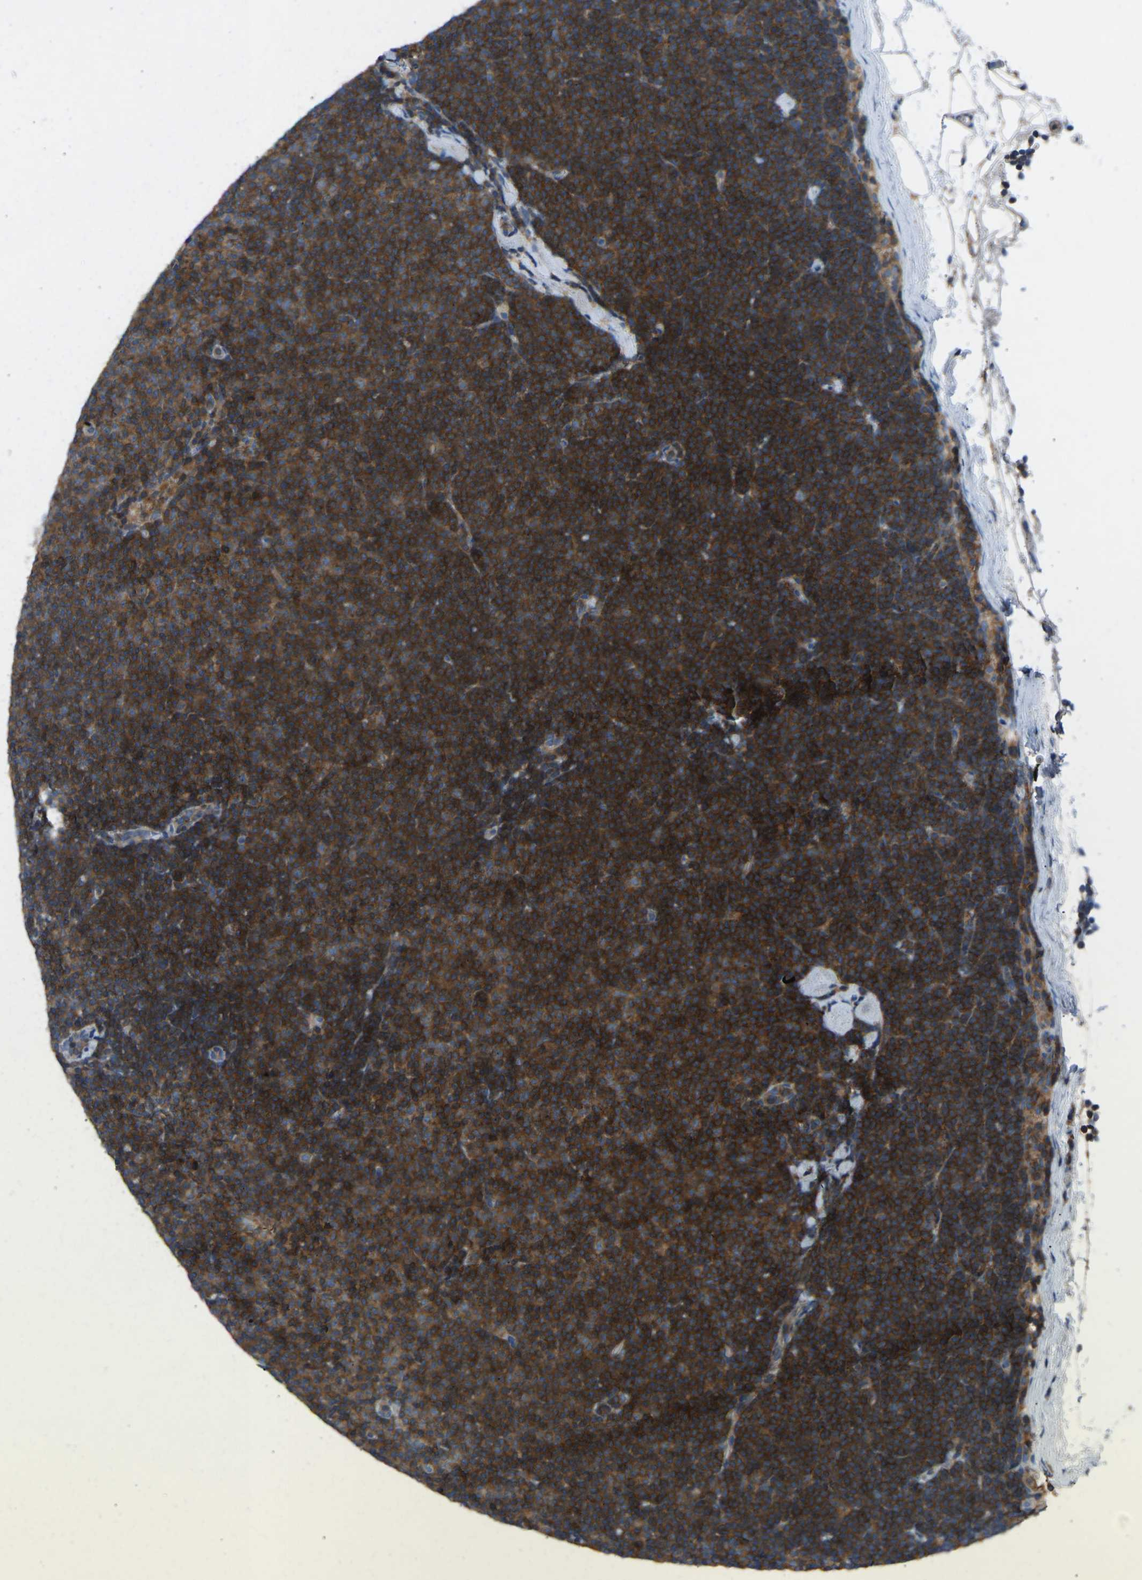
{"staining": {"intensity": "strong", "quantity": ">75%", "location": "cytoplasmic/membranous"}, "tissue": "lymphoma", "cell_type": "Tumor cells", "image_type": "cancer", "snomed": [{"axis": "morphology", "description": "Malignant lymphoma, non-Hodgkin's type, Low grade"}, {"axis": "topography", "description": "Lymph node"}], "caption": "Immunohistochemical staining of lymphoma shows high levels of strong cytoplasmic/membranous protein expression in about >75% of tumor cells.", "gene": "GRK6", "patient": {"sex": "female", "age": 53}}